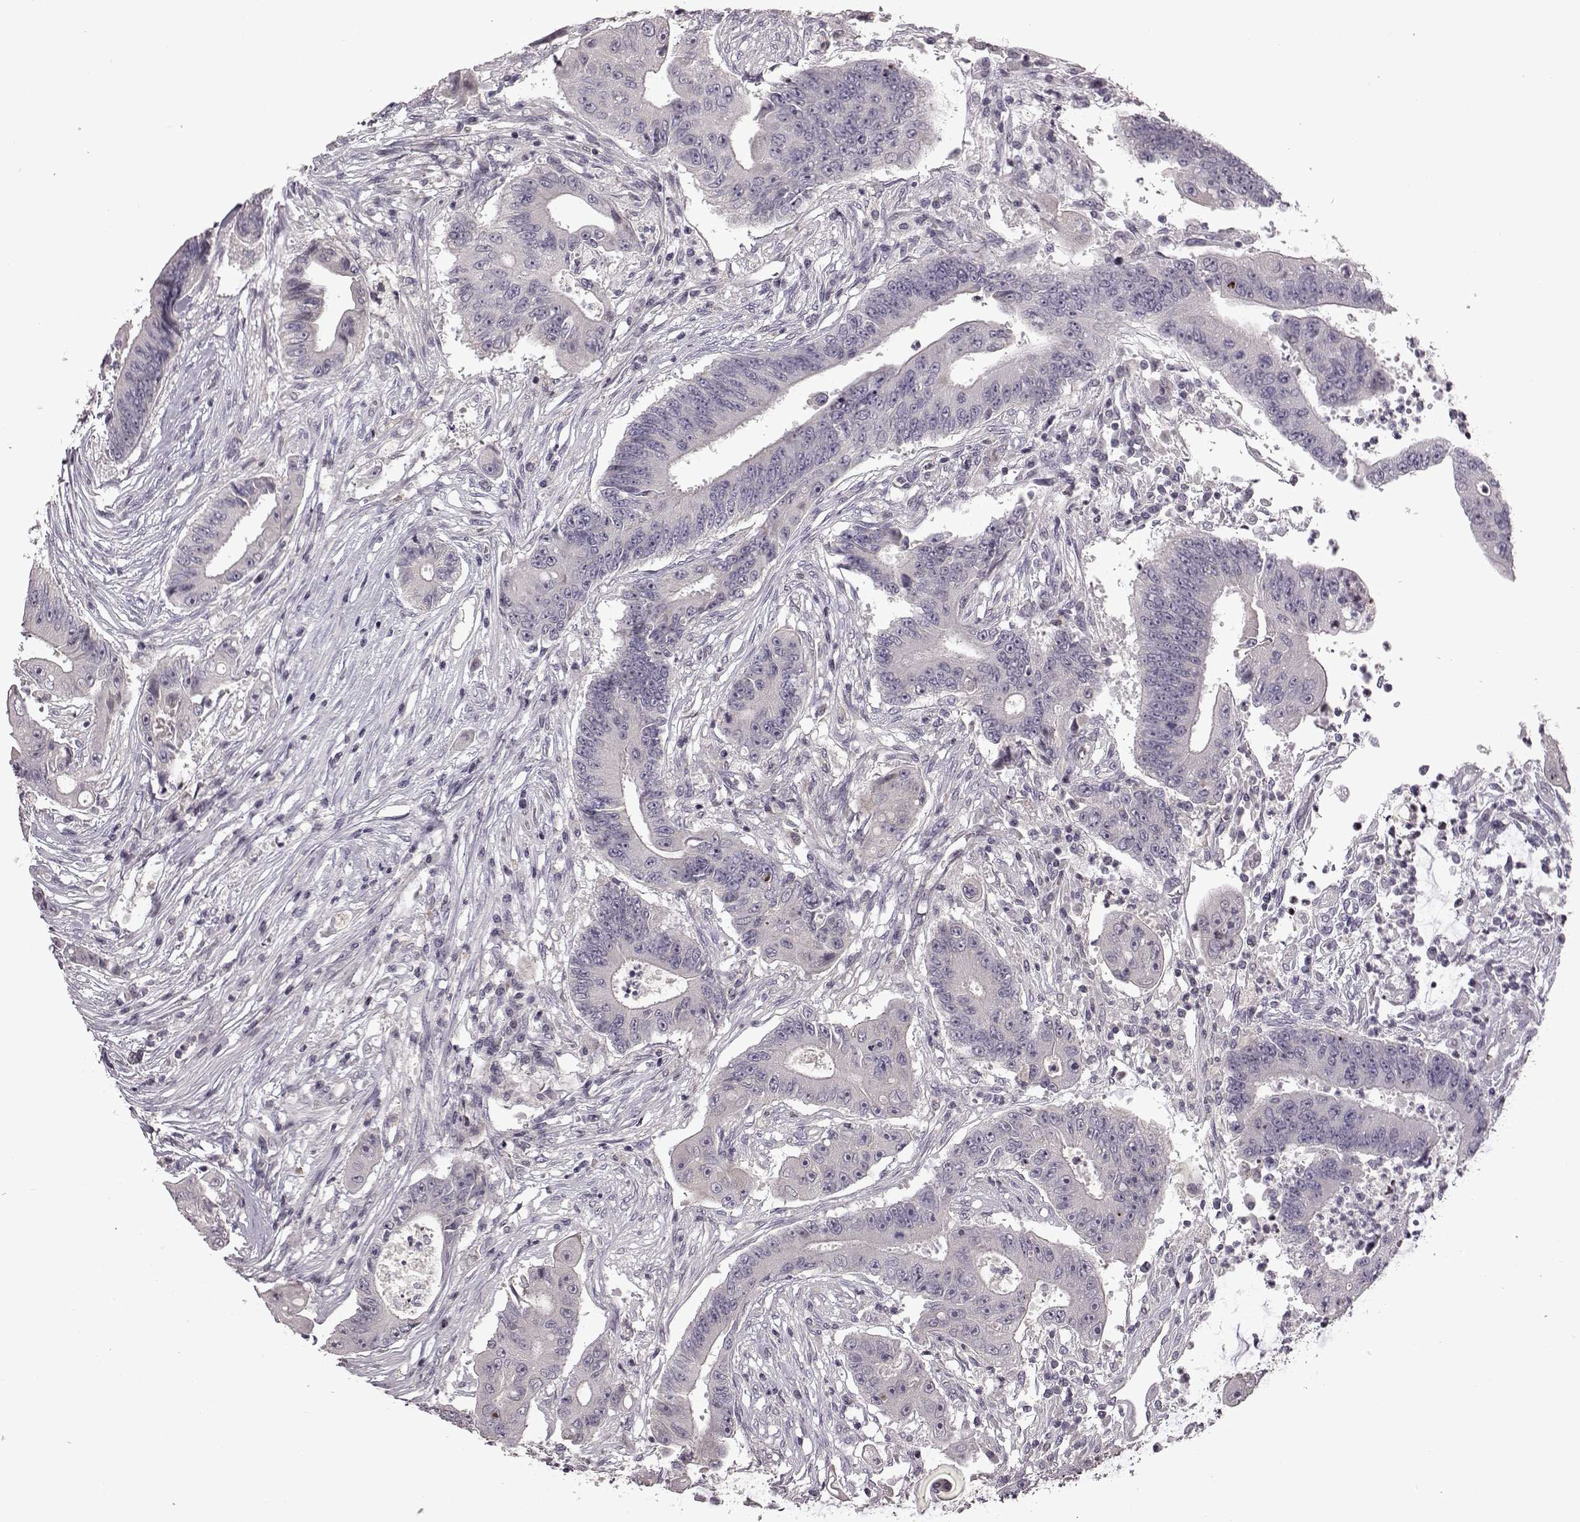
{"staining": {"intensity": "negative", "quantity": "none", "location": "none"}, "tissue": "colorectal cancer", "cell_type": "Tumor cells", "image_type": "cancer", "snomed": [{"axis": "morphology", "description": "Adenocarcinoma, NOS"}, {"axis": "topography", "description": "Rectum"}], "caption": "Tumor cells show no significant protein staining in colorectal adenocarcinoma.", "gene": "GAL", "patient": {"sex": "male", "age": 54}}